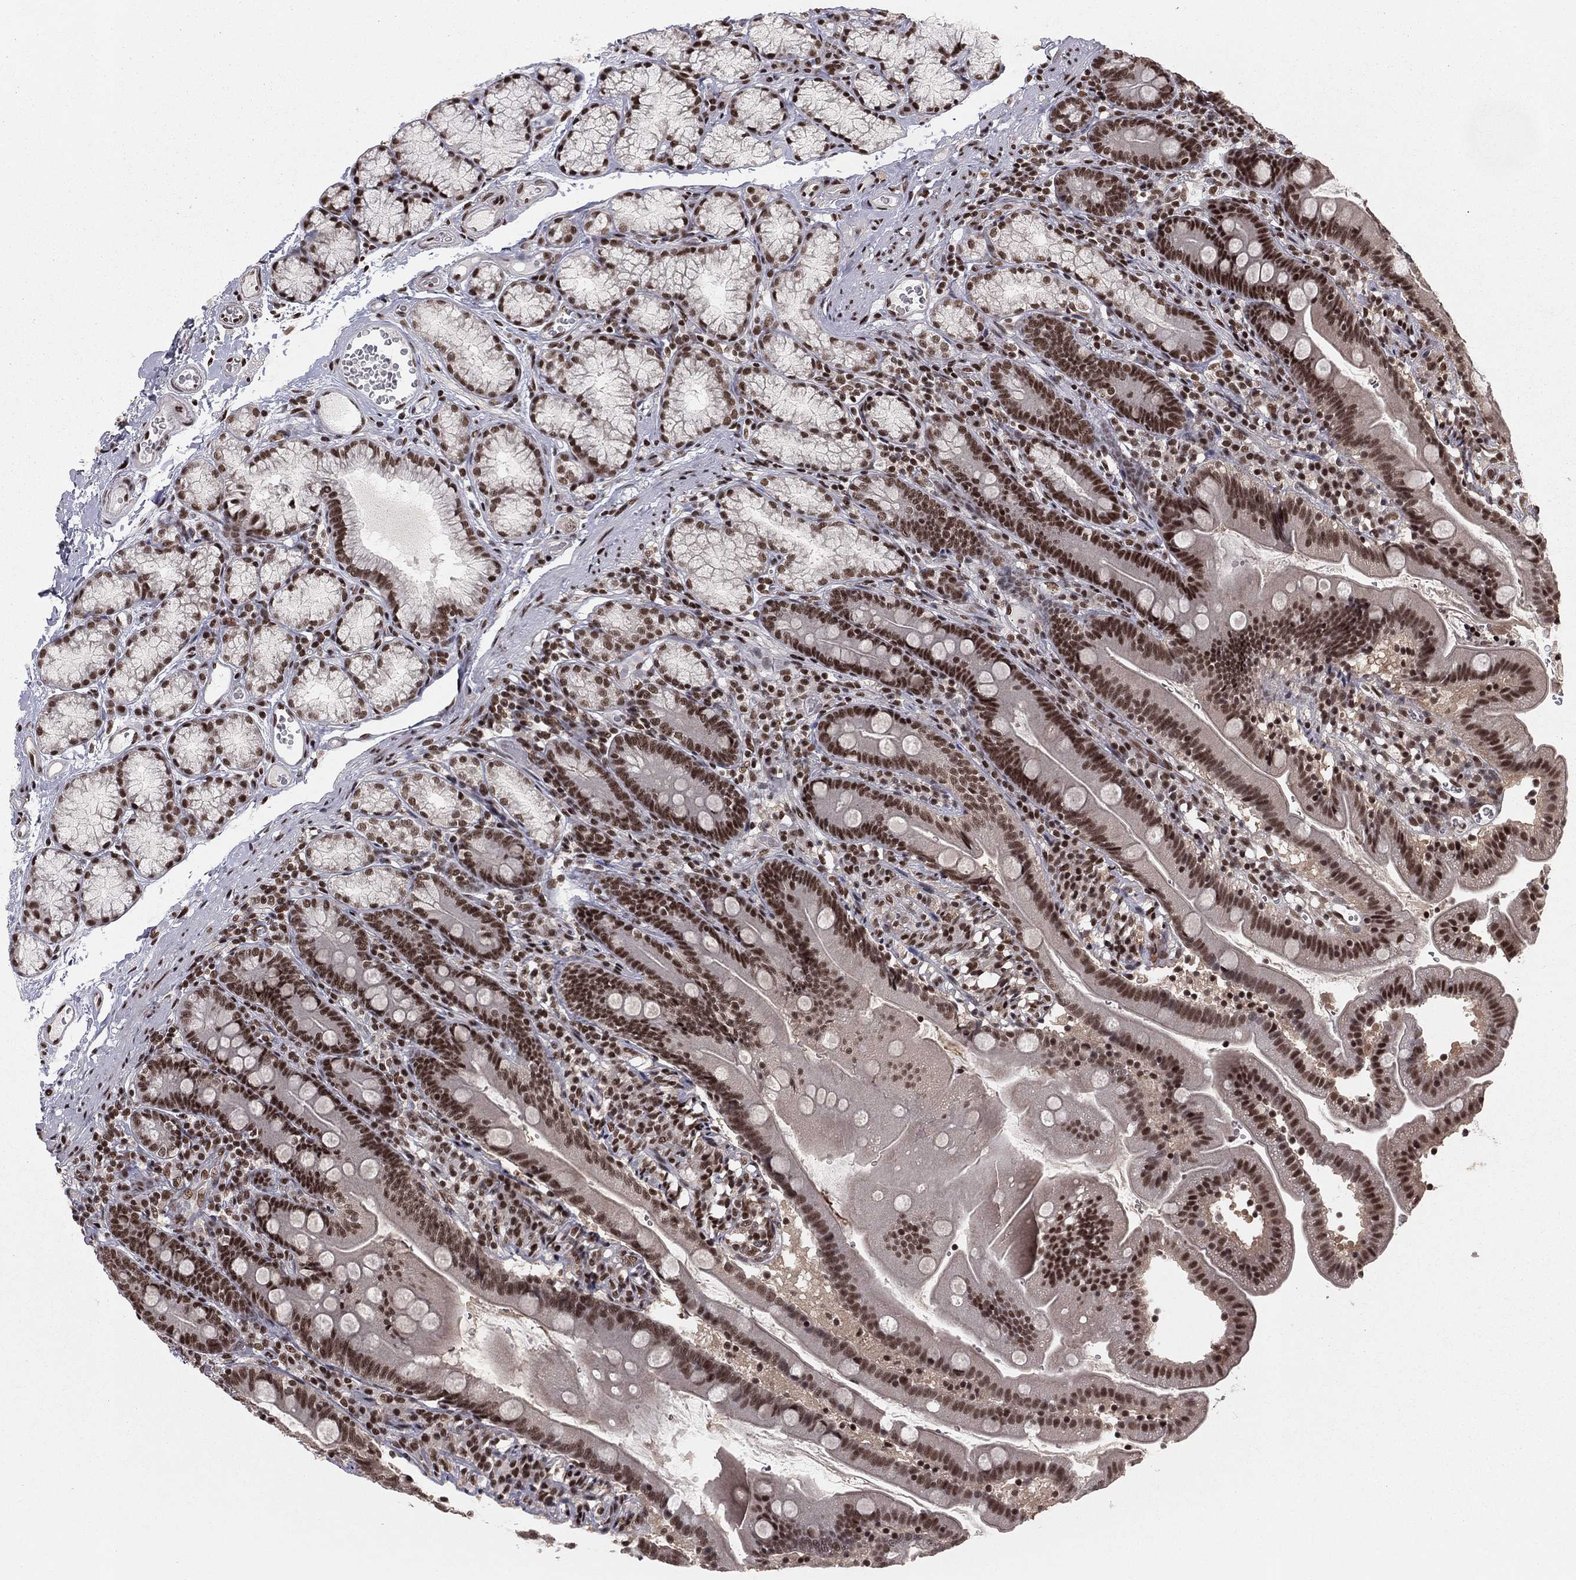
{"staining": {"intensity": "strong", "quantity": ">75%", "location": "nuclear"}, "tissue": "duodenum", "cell_type": "Glandular cells", "image_type": "normal", "snomed": [{"axis": "morphology", "description": "Normal tissue, NOS"}, {"axis": "topography", "description": "Duodenum"}], "caption": "Strong nuclear staining is identified in about >75% of glandular cells in unremarkable duodenum.", "gene": "NFYB", "patient": {"sex": "female", "age": 67}}